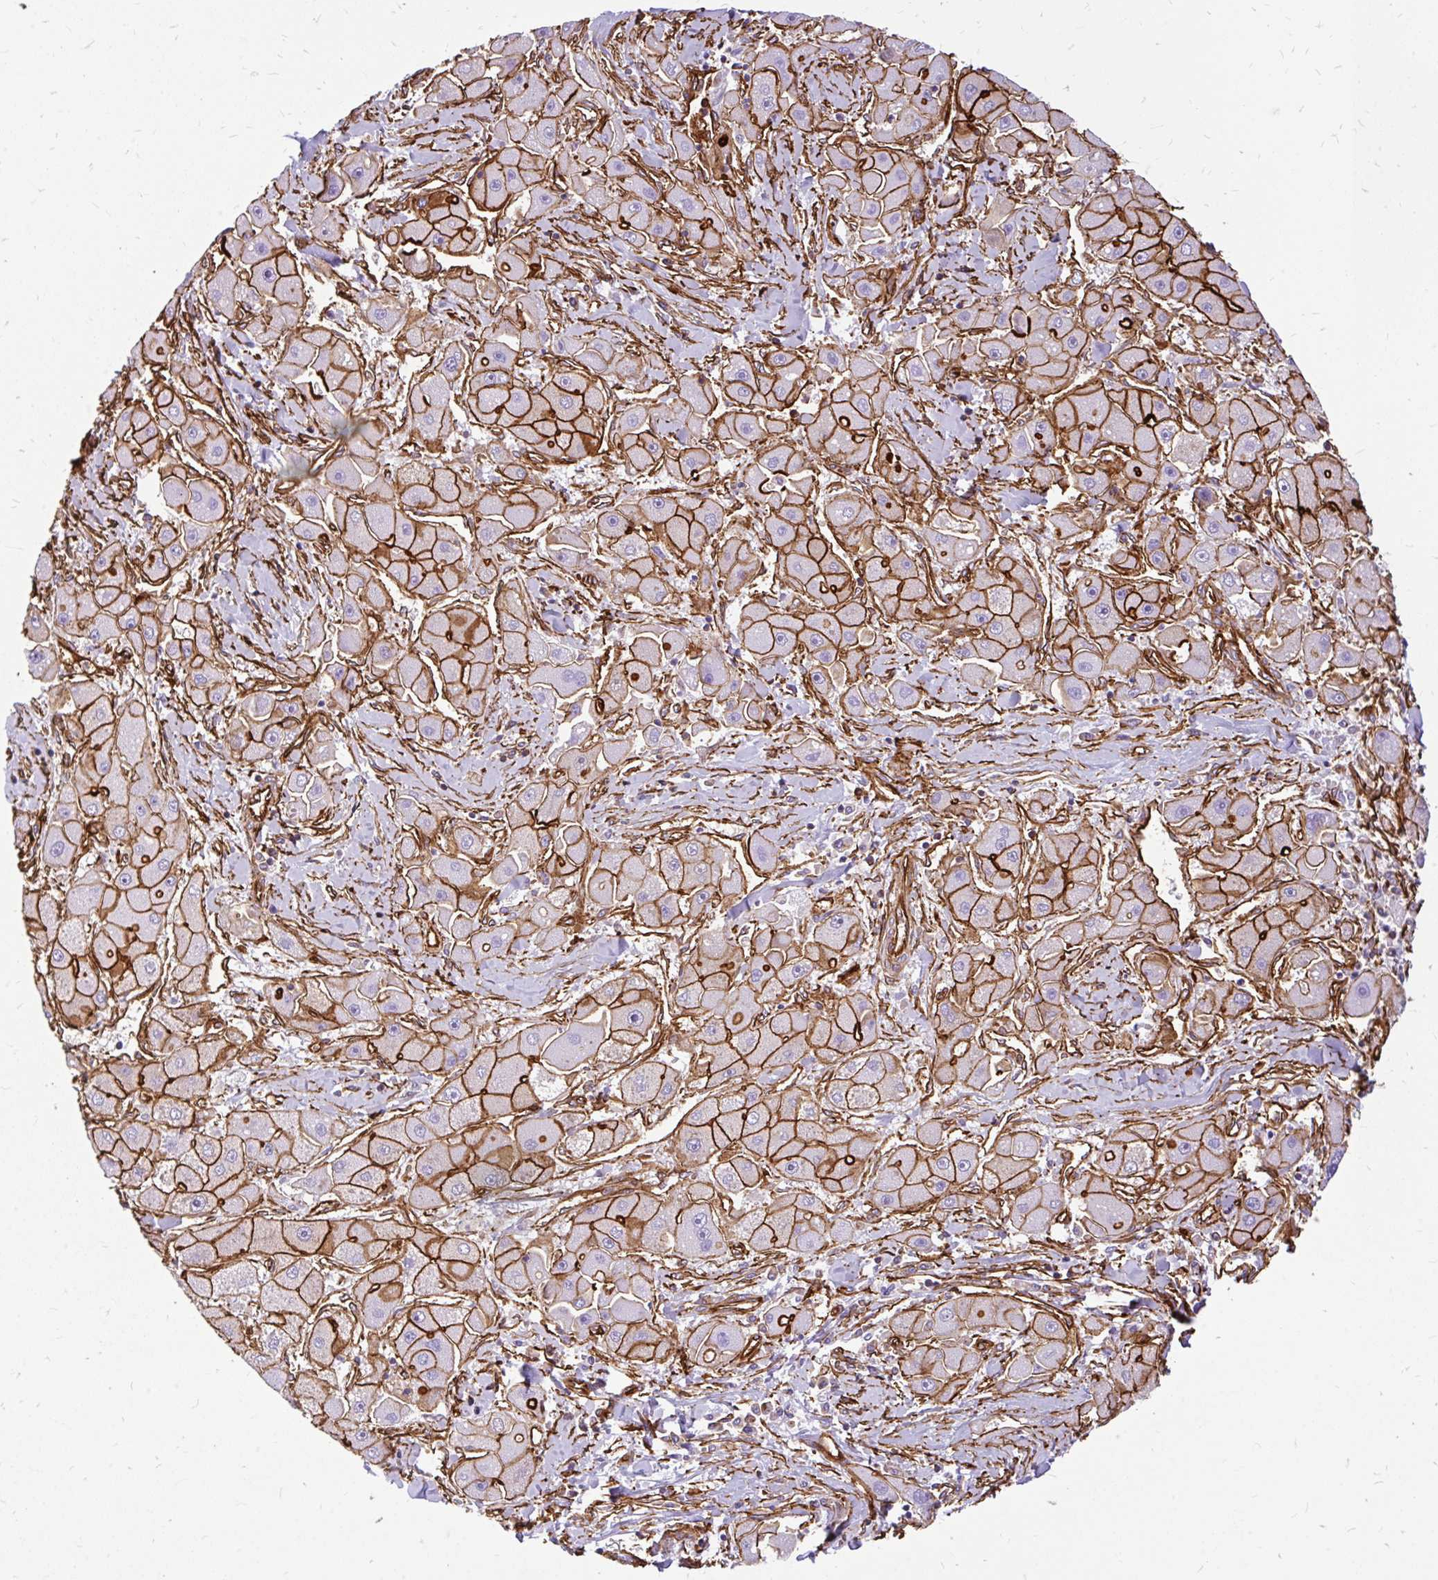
{"staining": {"intensity": "strong", "quantity": ">75%", "location": "cytoplasmic/membranous"}, "tissue": "liver cancer", "cell_type": "Tumor cells", "image_type": "cancer", "snomed": [{"axis": "morphology", "description": "Carcinoma, Hepatocellular, NOS"}, {"axis": "topography", "description": "Liver"}], "caption": "An image of liver cancer (hepatocellular carcinoma) stained for a protein shows strong cytoplasmic/membranous brown staining in tumor cells.", "gene": "MAP1LC3B", "patient": {"sex": "male", "age": 24}}